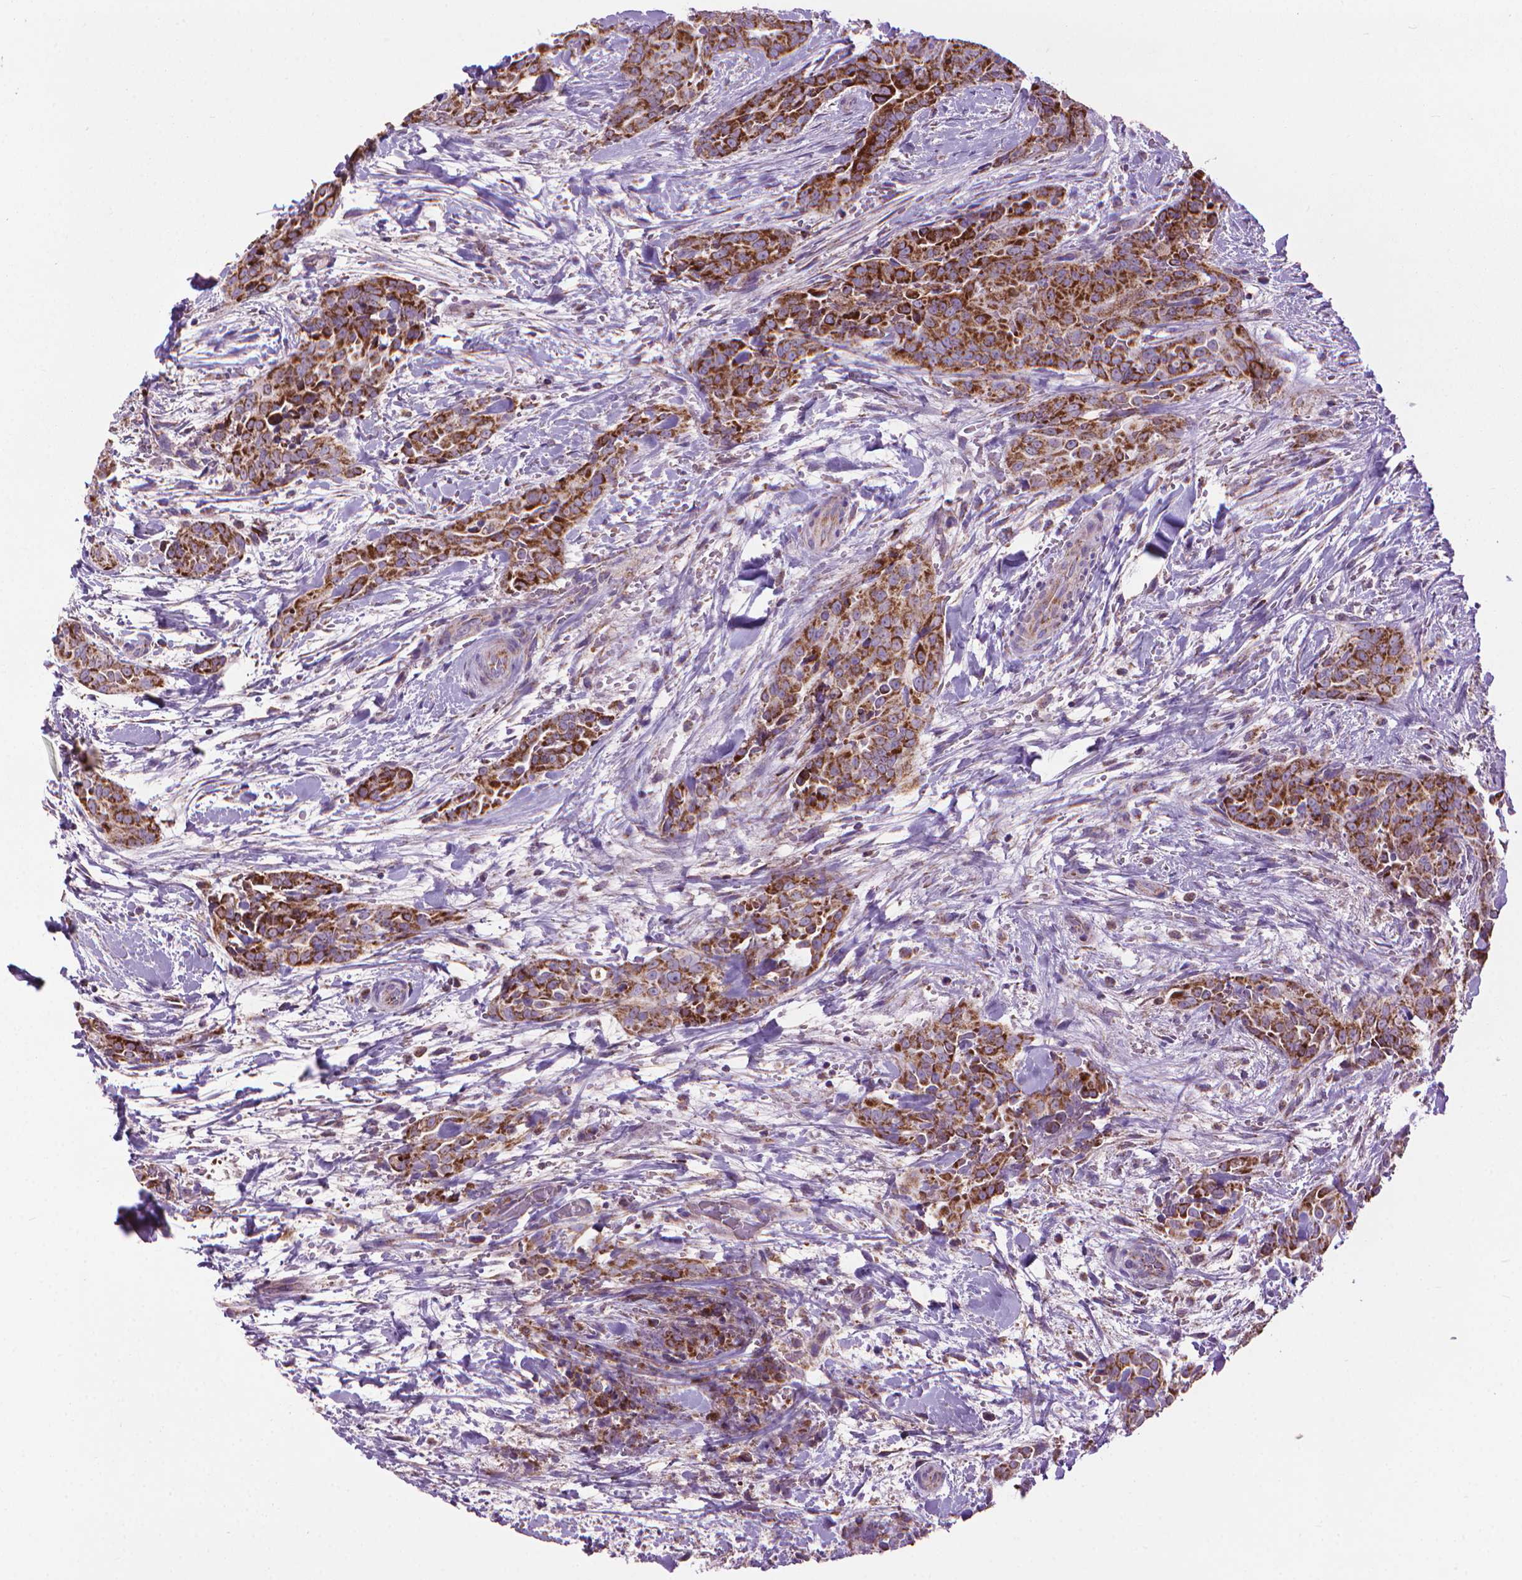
{"staining": {"intensity": "strong", "quantity": ">75%", "location": "cytoplasmic/membranous"}, "tissue": "thyroid cancer", "cell_type": "Tumor cells", "image_type": "cancer", "snomed": [{"axis": "morphology", "description": "Papillary adenocarcinoma, NOS"}, {"axis": "topography", "description": "Thyroid gland"}], "caption": "Thyroid cancer (papillary adenocarcinoma) was stained to show a protein in brown. There is high levels of strong cytoplasmic/membranous staining in about >75% of tumor cells.", "gene": "VDAC1", "patient": {"sex": "male", "age": 61}}